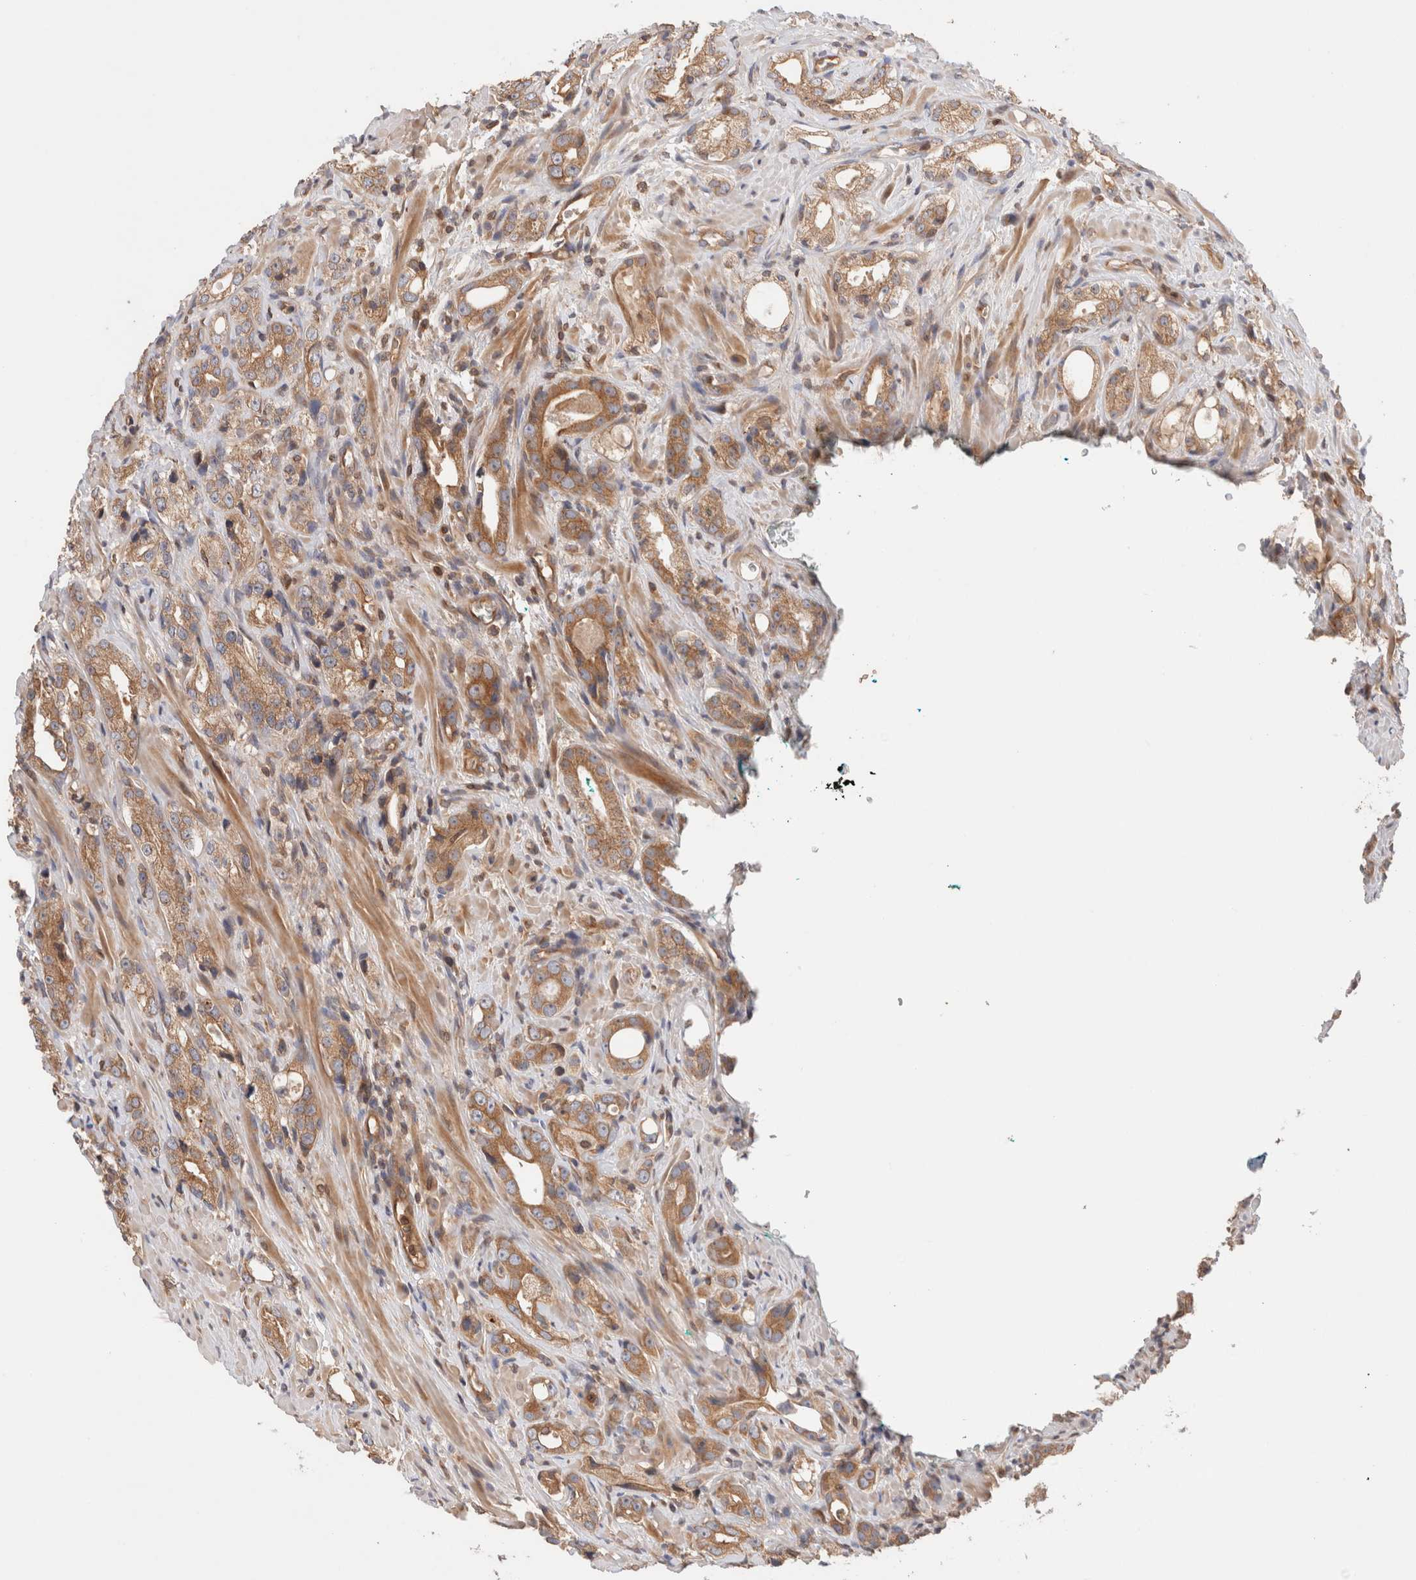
{"staining": {"intensity": "moderate", "quantity": ">75%", "location": "cytoplasmic/membranous"}, "tissue": "prostate cancer", "cell_type": "Tumor cells", "image_type": "cancer", "snomed": [{"axis": "morphology", "description": "Adenocarcinoma, High grade"}, {"axis": "topography", "description": "Prostate"}], "caption": "Approximately >75% of tumor cells in prostate cancer (high-grade adenocarcinoma) show moderate cytoplasmic/membranous protein expression as visualized by brown immunohistochemical staining.", "gene": "SIKE1", "patient": {"sex": "male", "age": 63}}